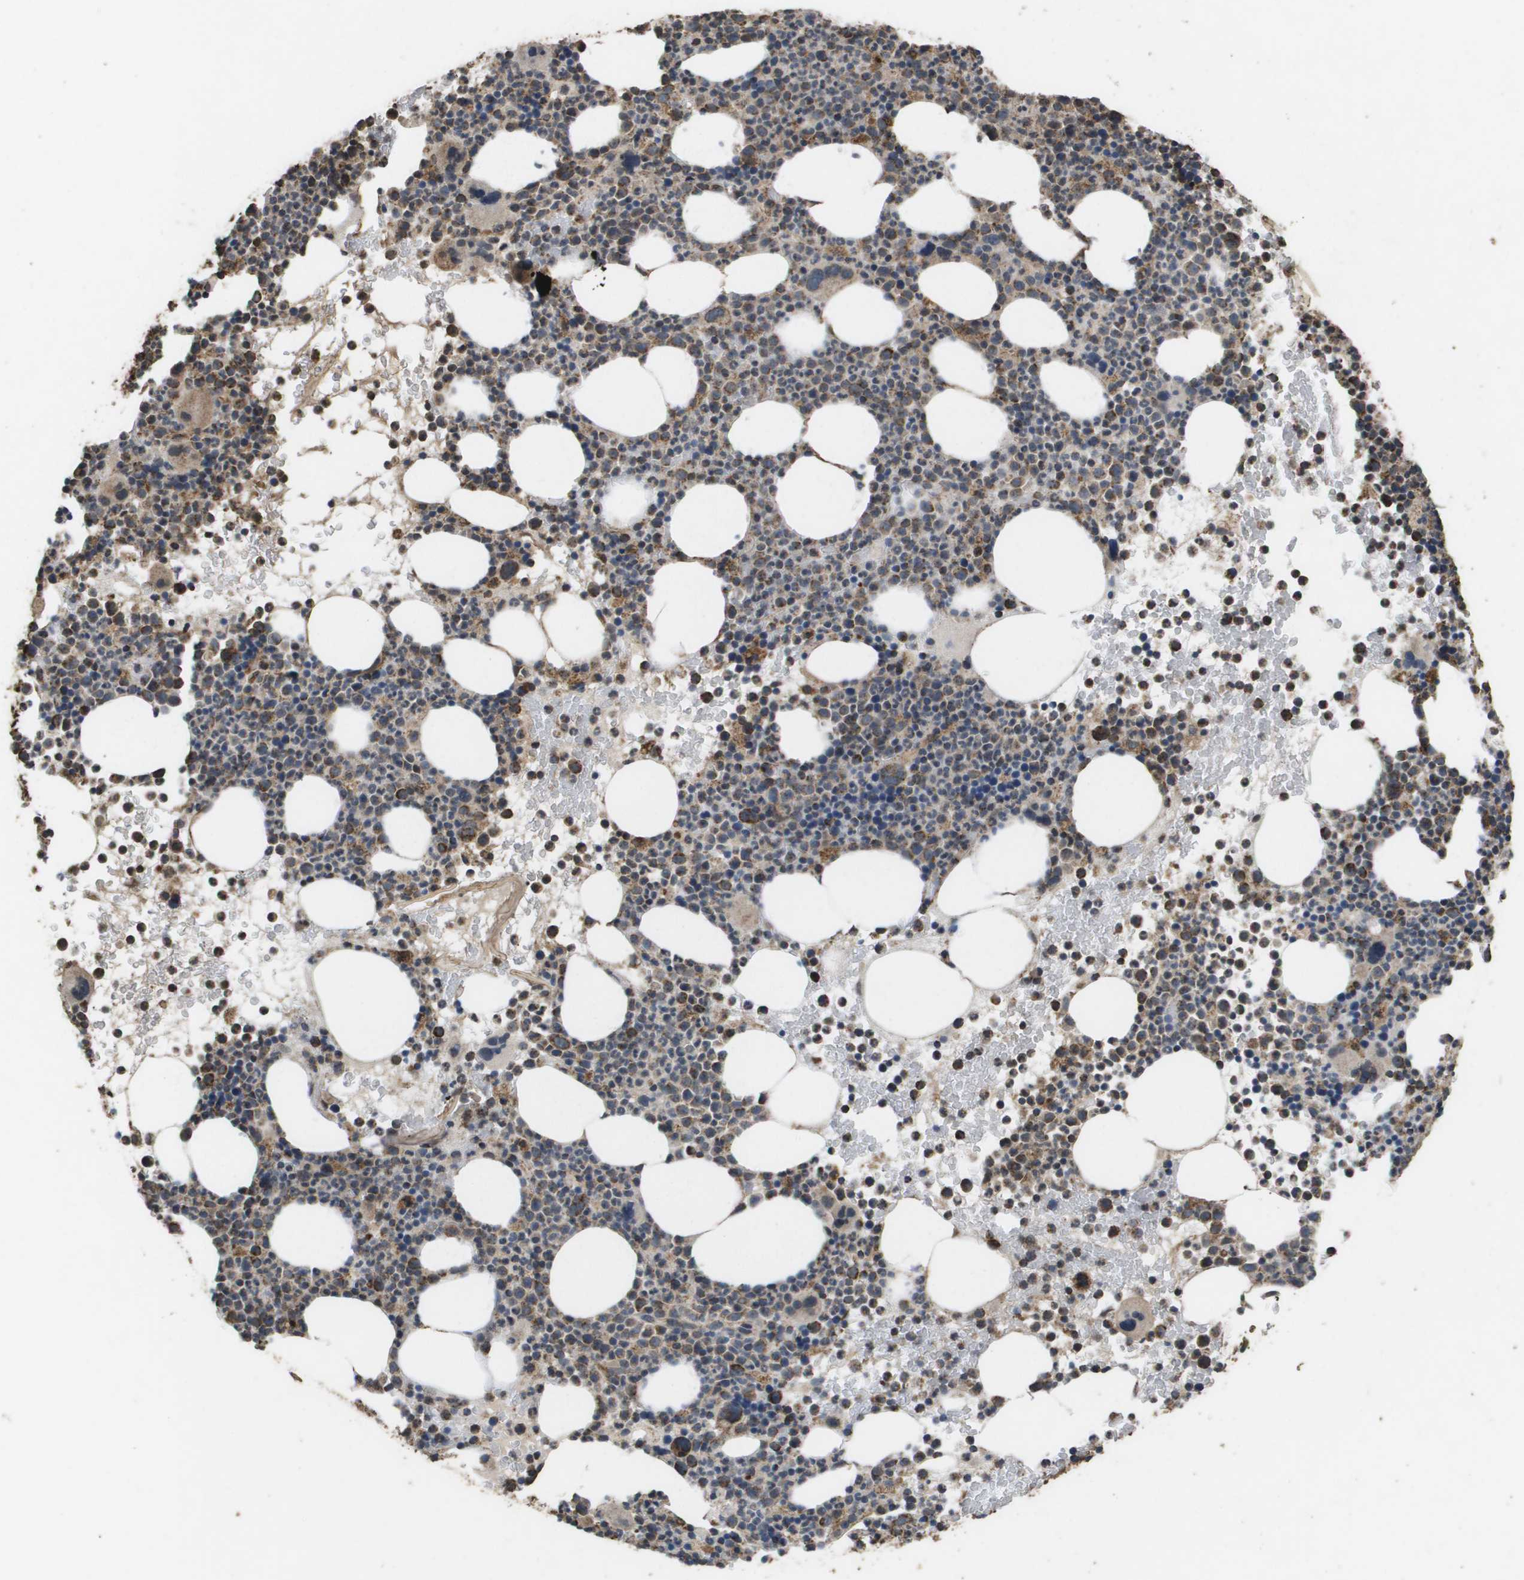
{"staining": {"intensity": "moderate", "quantity": "25%-75%", "location": "cytoplasmic/membranous"}, "tissue": "bone marrow", "cell_type": "Hematopoietic cells", "image_type": "normal", "snomed": [{"axis": "morphology", "description": "Normal tissue, NOS"}, {"axis": "morphology", "description": "Inflammation, NOS"}, {"axis": "topography", "description": "Bone marrow"}], "caption": "High-power microscopy captured an immunohistochemistry photomicrograph of normal bone marrow, revealing moderate cytoplasmic/membranous positivity in about 25%-75% of hematopoietic cells. The protein of interest is stained brown, and the nuclei are stained in blue (DAB IHC with brightfield microscopy, high magnification).", "gene": "HSPE1", "patient": {"sex": "male", "age": 73}}